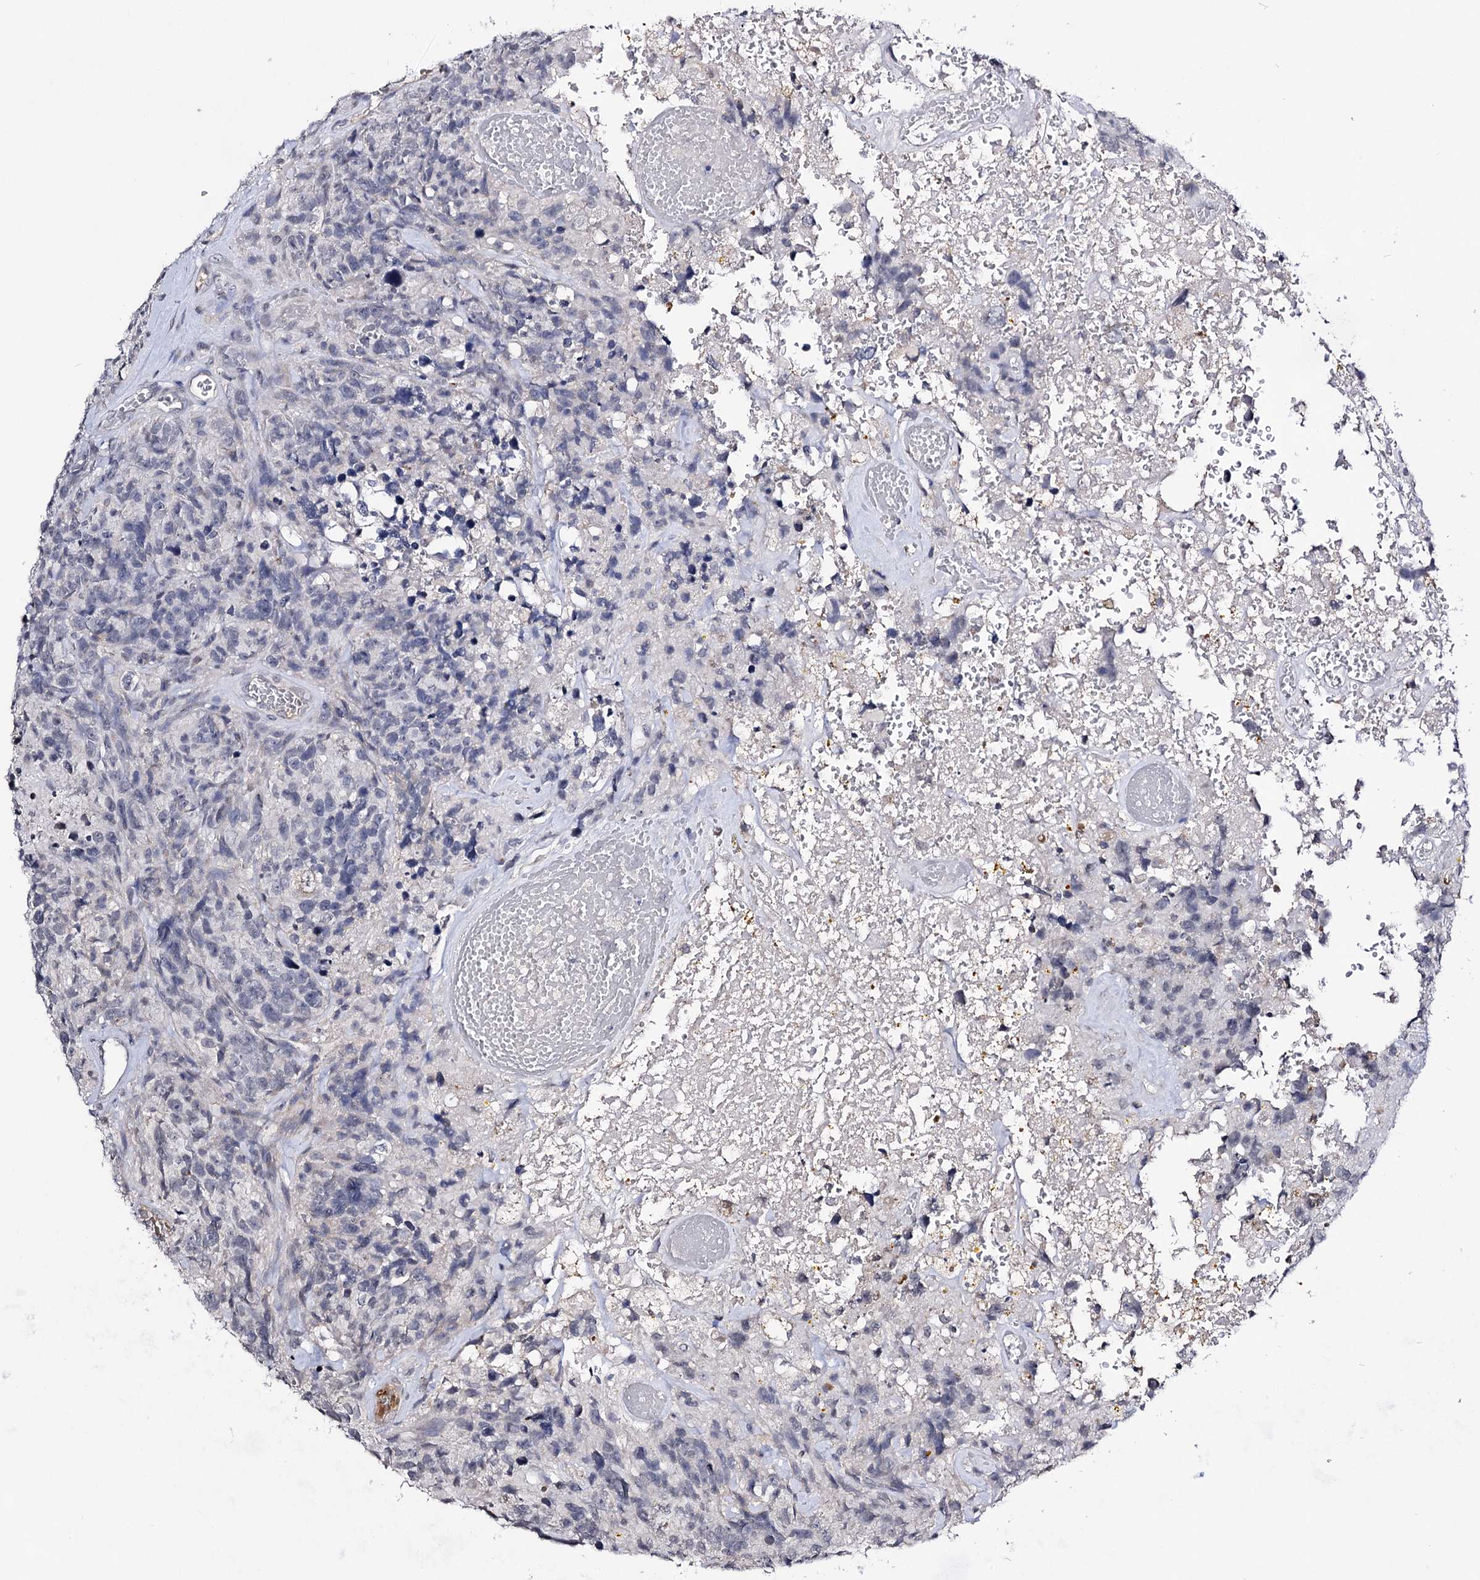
{"staining": {"intensity": "negative", "quantity": "none", "location": "none"}, "tissue": "glioma", "cell_type": "Tumor cells", "image_type": "cancer", "snomed": [{"axis": "morphology", "description": "Glioma, malignant, High grade"}, {"axis": "topography", "description": "Brain"}], "caption": "Immunohistochemical staining of human glioma shows no significant expression in tumor cells.", "gene": "PLIN1", "patient": {"sex": "male", "age": 69}}